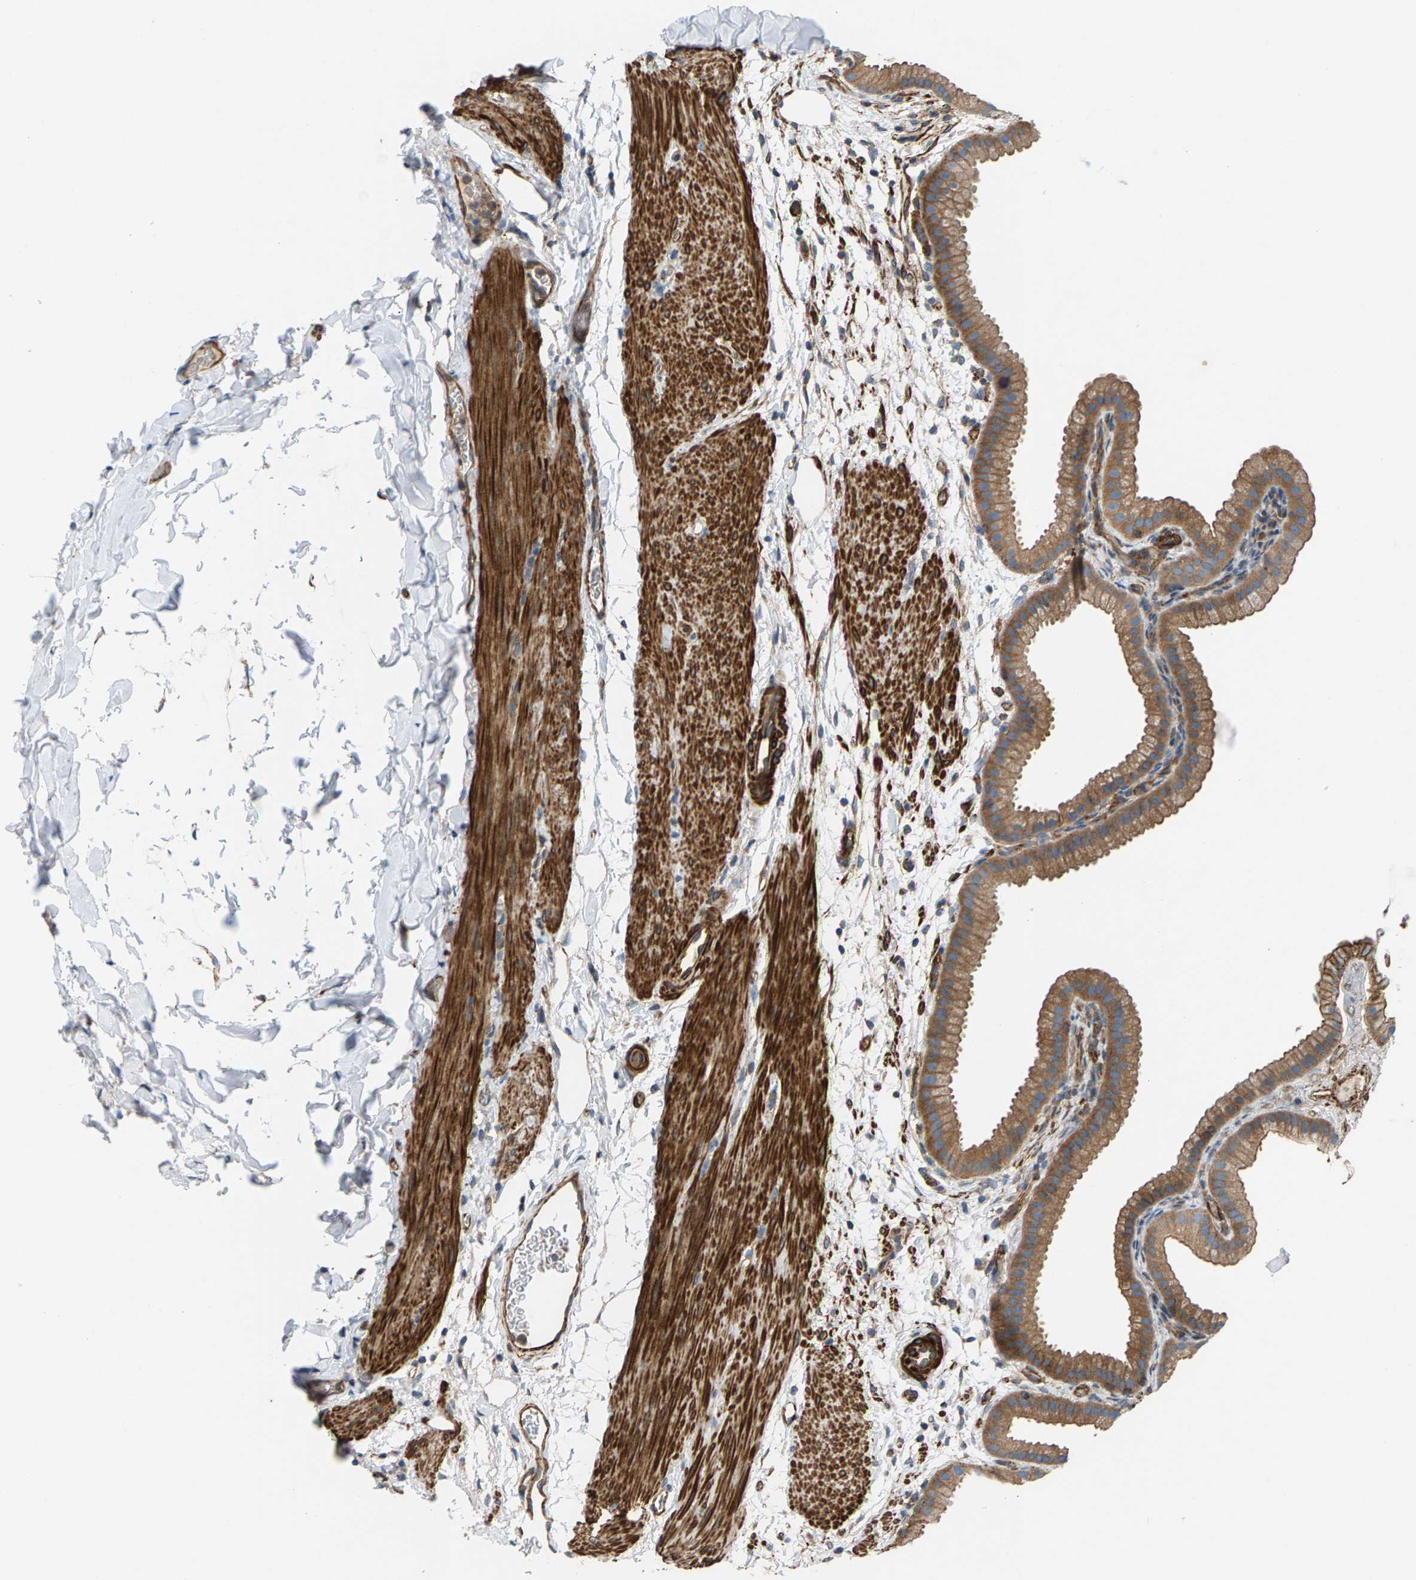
{"staining": {"intensity": "moderate", "quantity": ">75%", "location": "cytoplasmic/membranous"}, "tissue": "gallbladder", "cell_type": "Glandular cells", "image_type": "normal", "snomed": [{"axis": "morphology", "description": "Normal tissue, NOS"}, {"axis": "topography", "description": "Gallbladder"}], "caption": "Gallbladder stained with DAB immunohistochemistry (IHC) shows medium levels of moderate cytoplasmic/membranous expression in about >75% of glandular cells.", "gene": "PDCL", "patient": {"sex": "female", "age": 64}}